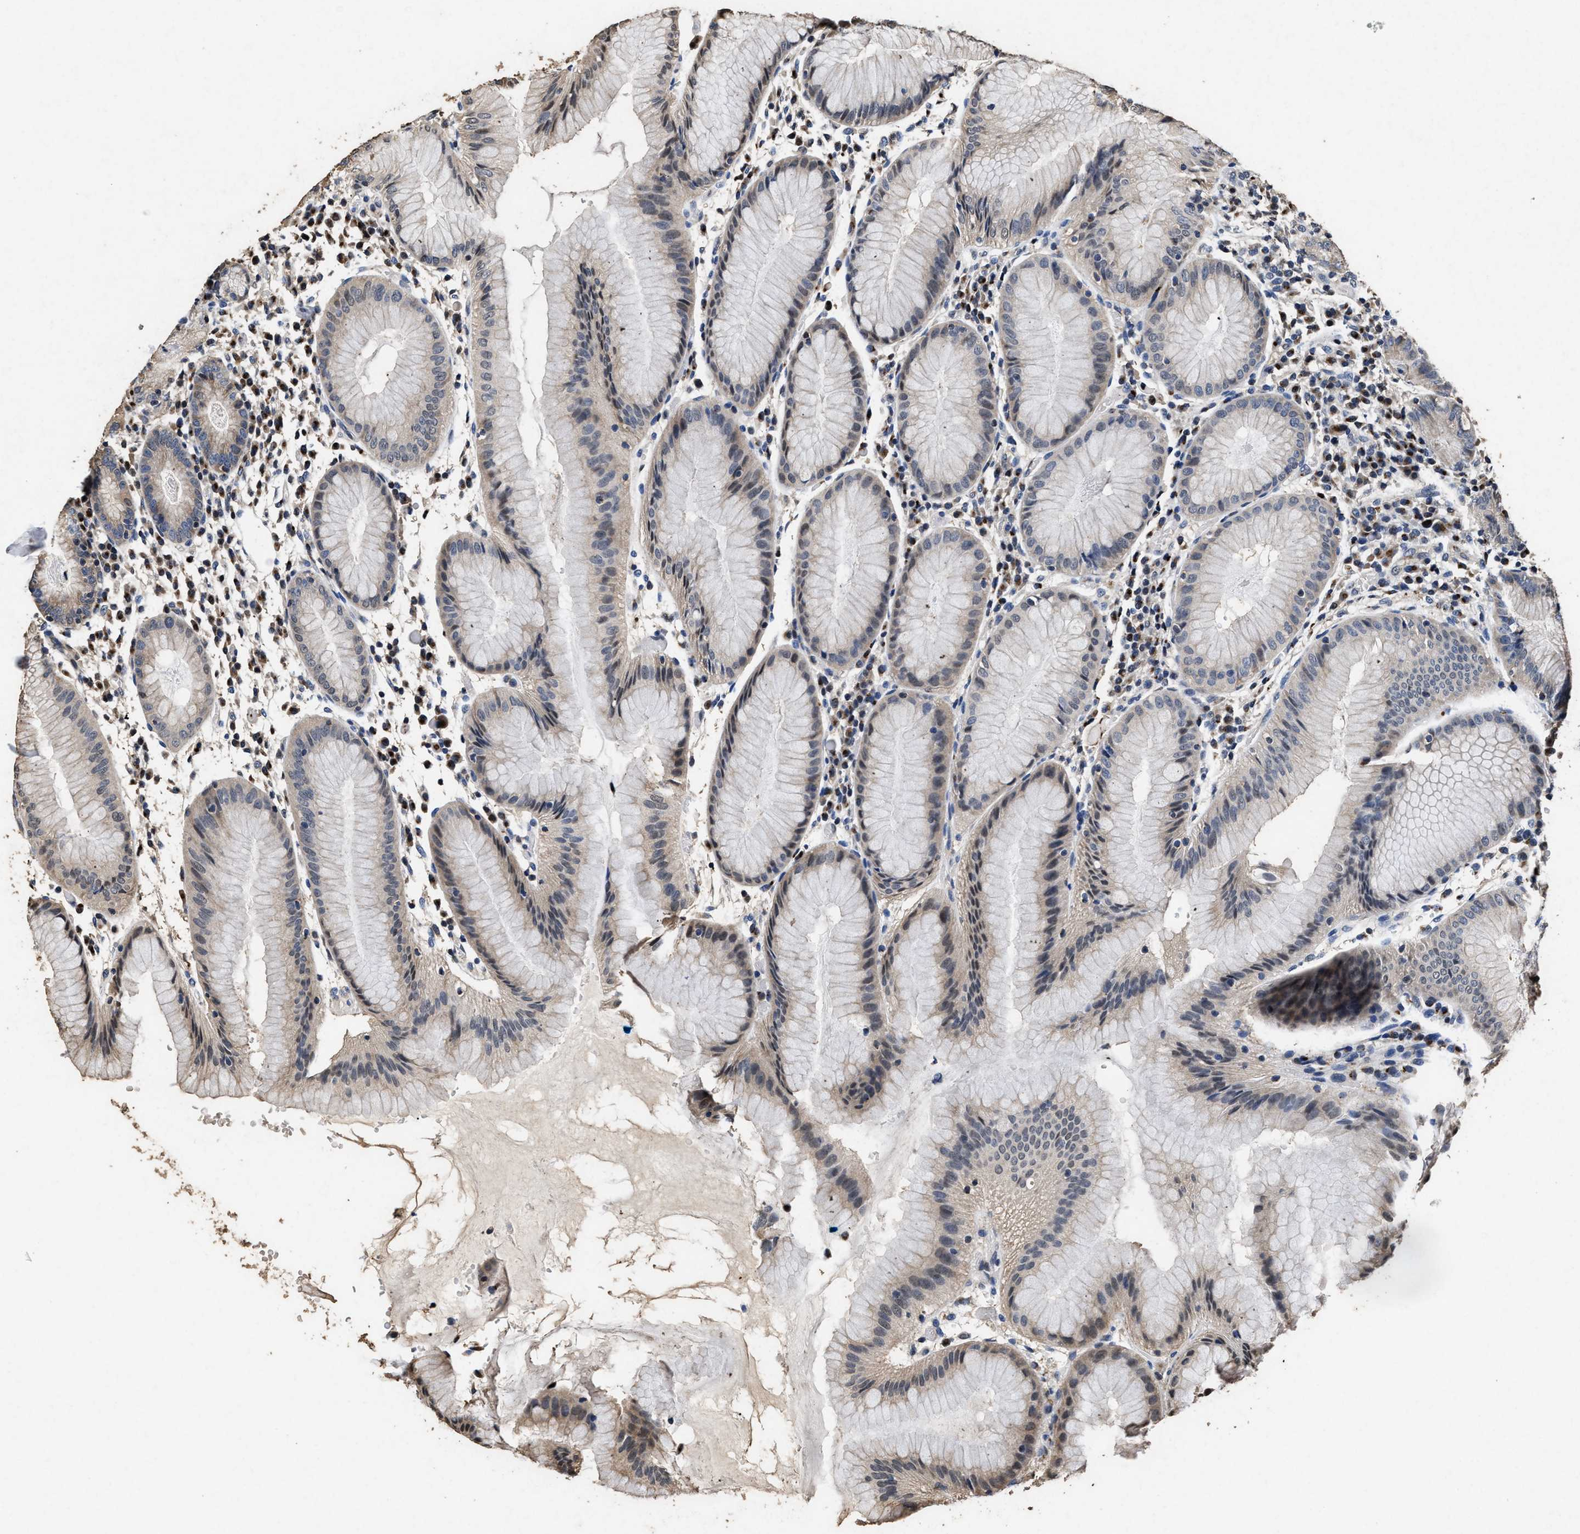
{"staining": {"intensity": "moderate", "quantity": "<25%", "location": "cytoplasmic/membranous,nuclear"}, "tissue": "stomach", "cell_type": "Glandular cells", "image_type": "normal", "snomed": [{"axis": "morphology", "description": "Normal tissue, NOS"}, {"axis": "topography", "description": "Stomach"}, {"axis": "topography", "description": "Stomach, lower"}], "caption": "Glandular cells demonstrate low levels of moderate cytoplasmic/membranous,nuclear positivity in about <25% of cells in unremarkable human stomach. (DAB = brown stain, brightfield microscopy at high magnification).", "gene": "TPST2", "patient": {"sex": "female", "age": 75}}